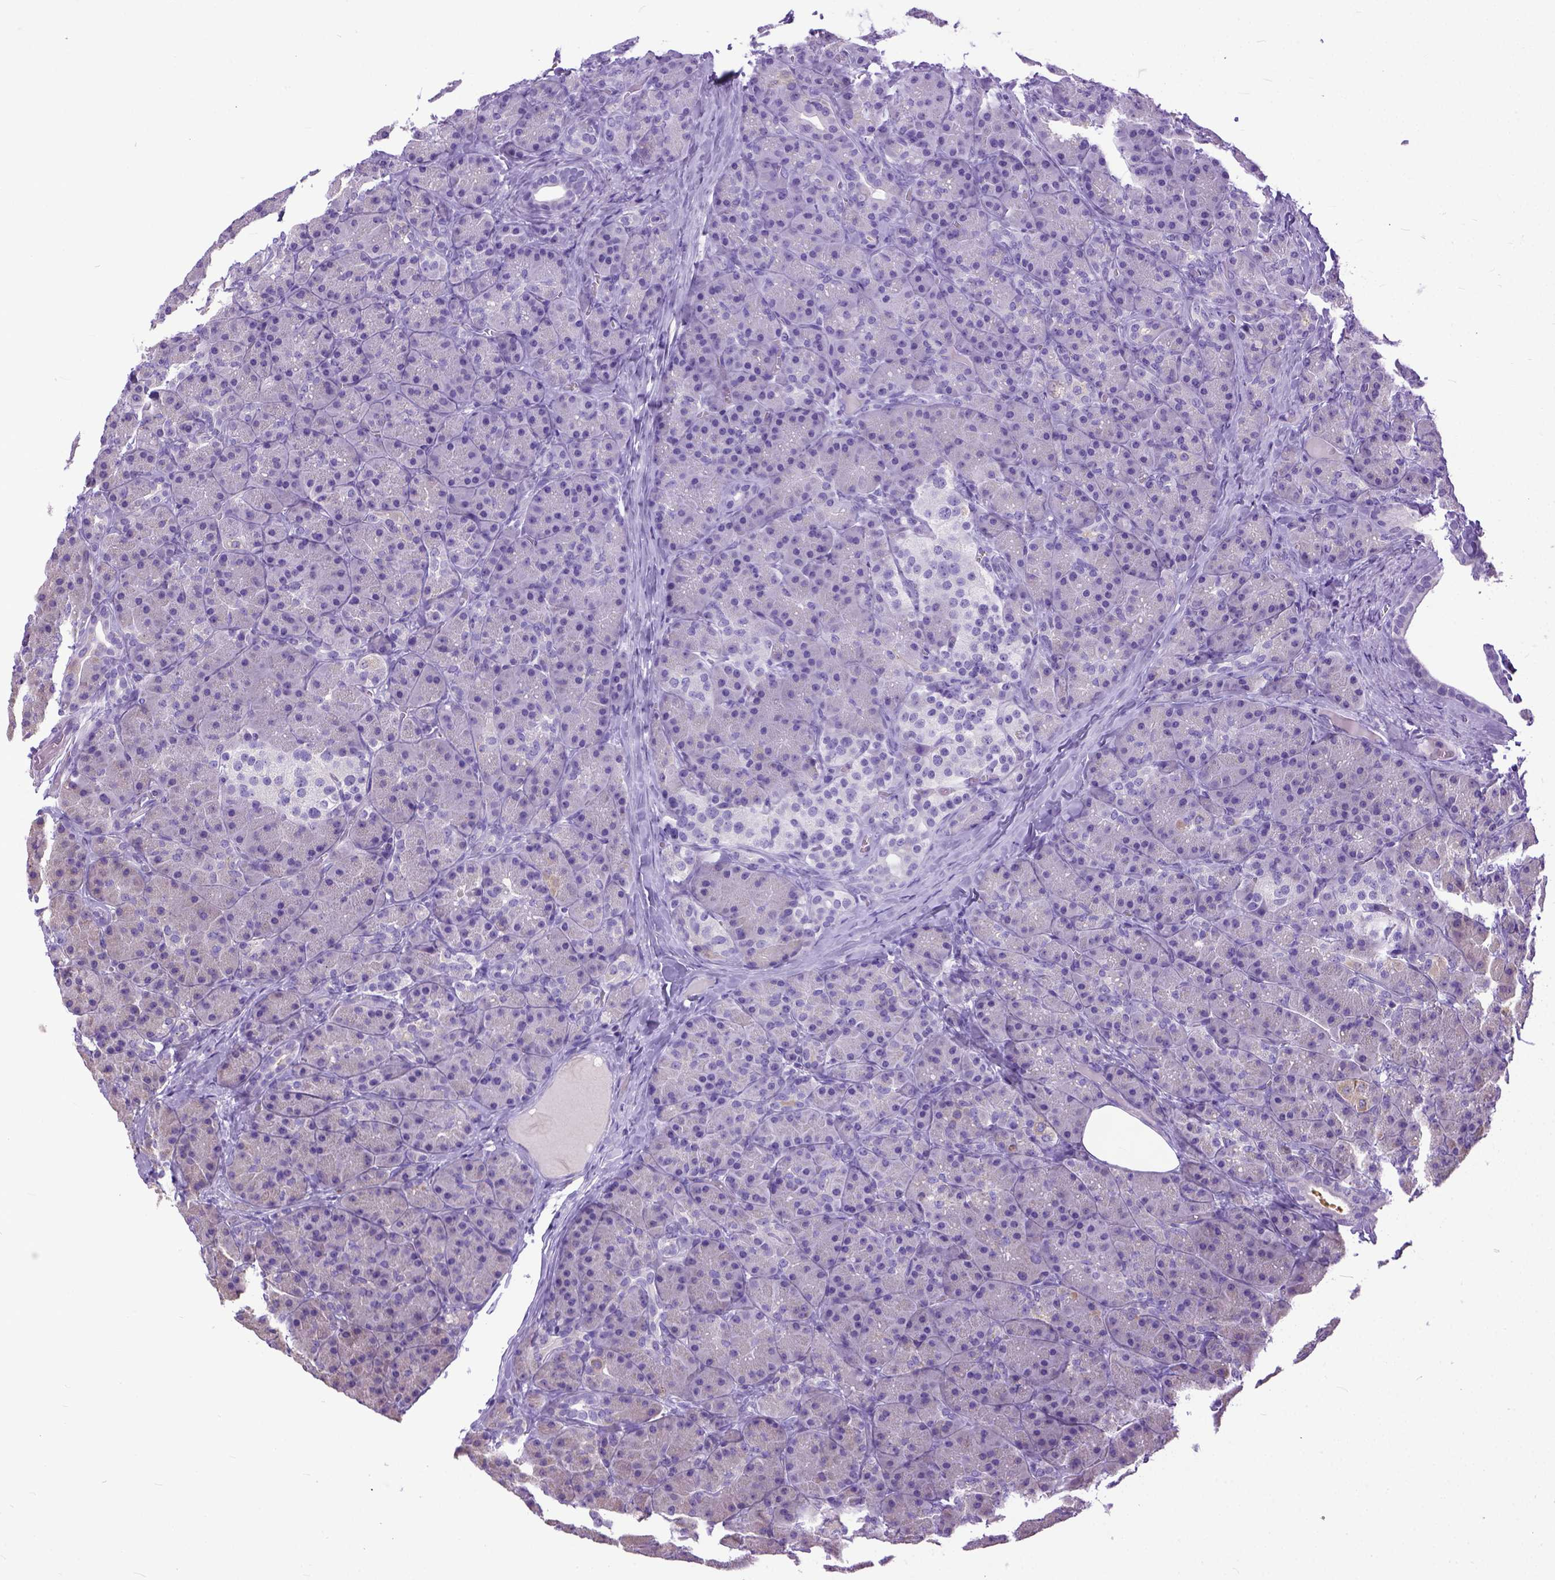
{"staining": {"intensity": "negative", "quantity": "none", "location": "none"}, "tissue": "pancreas", "cell_type": "Exocrine glandular cells", "image_type": "normal", "snomed": [{"axis": "morphology", "description": "Normal tissue, NOS"}, {"axis": "topography", "description": "Pancreas"}], "caption": "An immunohistochemistry (IHC) histopathology image of benign pancreas is shown. There is no staining in exocrine glandular cells of pancreas. (Stains: DAB (3,3'-diaminobenzidine) immunohistochemistry (IHC) with hematoxylin counter stain, Microscopy: brightfield microscopy at high magnification).", "gene": "PLK5", "patient": {"sex": "male", "age": 57}}